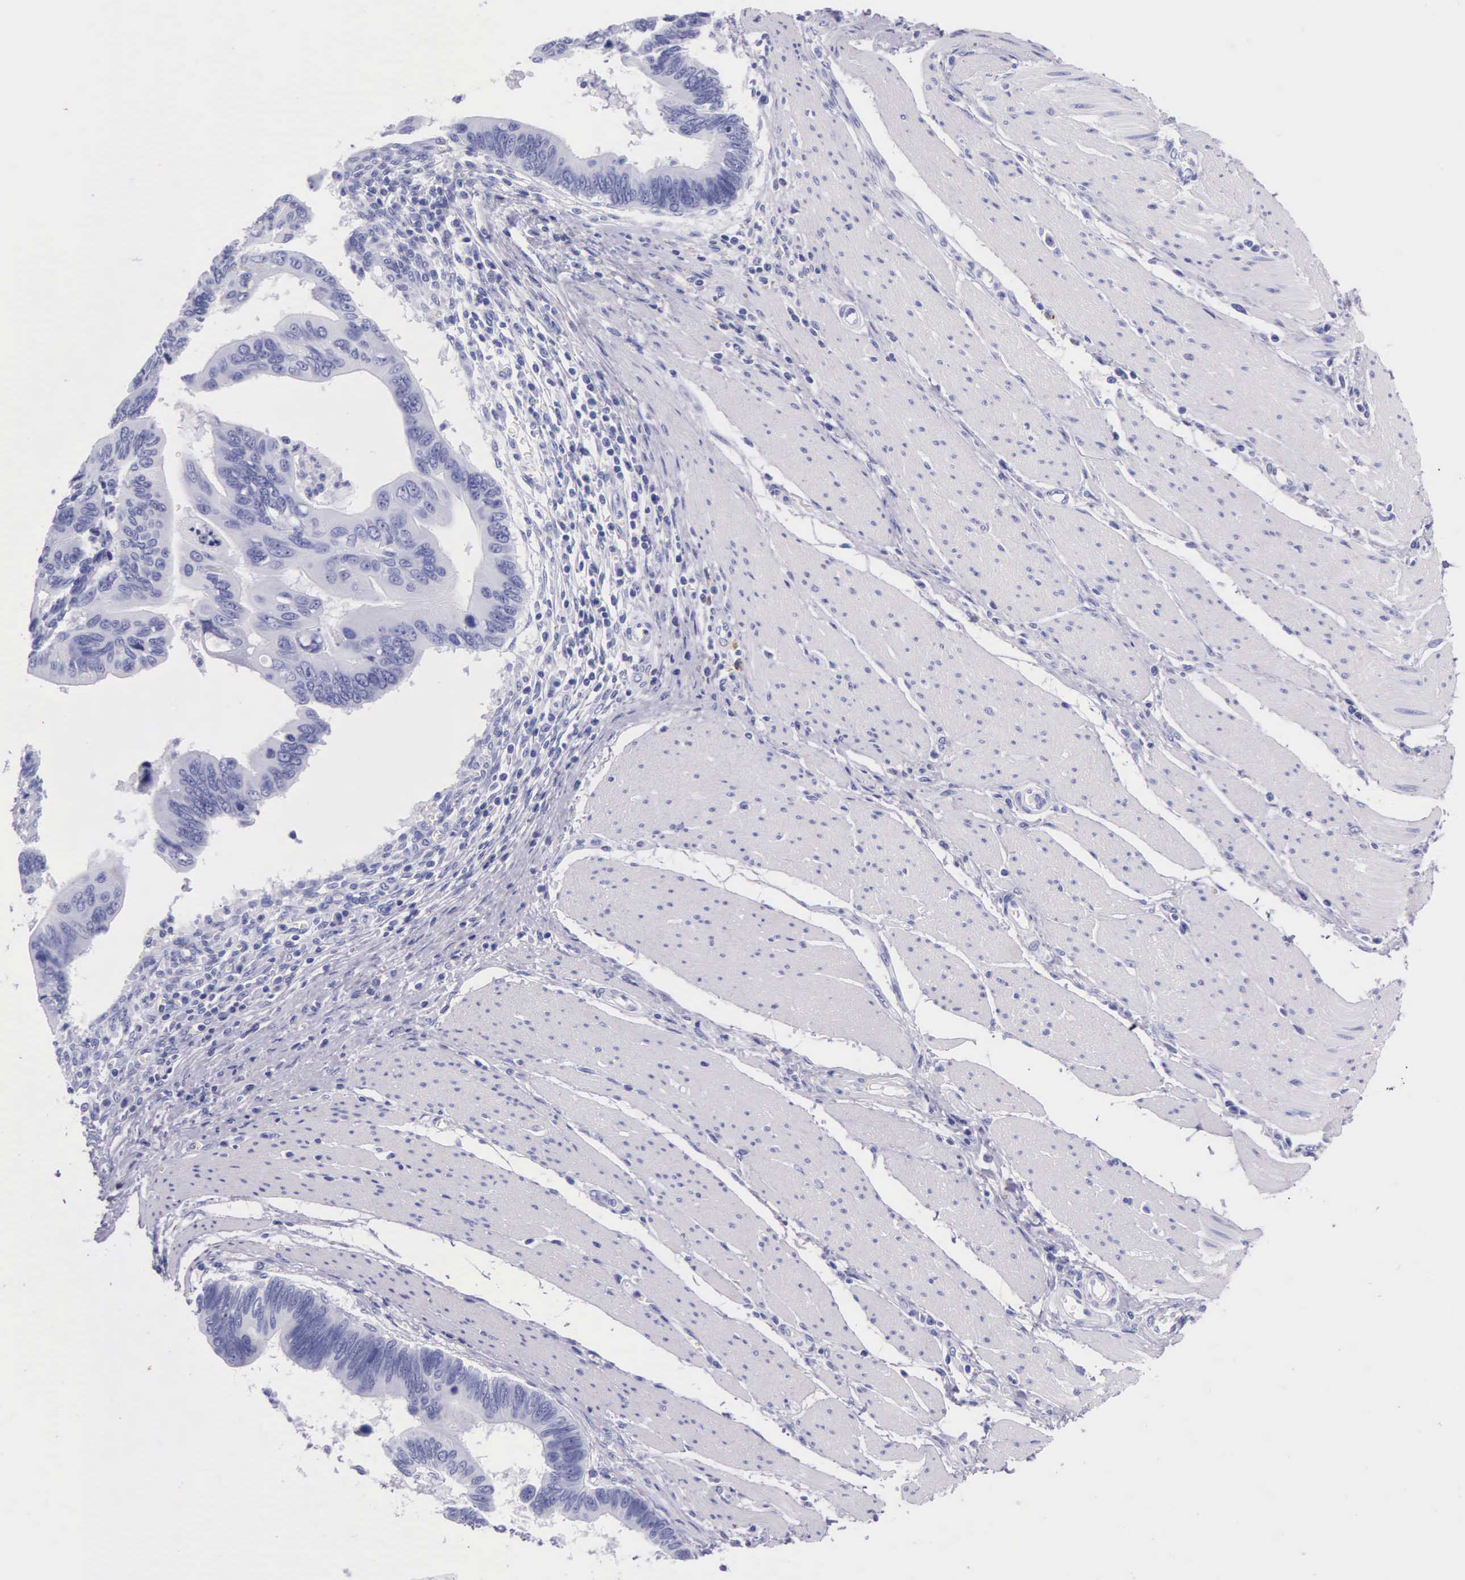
{"staining": {"intensity": "negative", "quantity": "none", "location": "none"}, "tissue": "pancreatic cancer", "cell_type": "Tumor cells", "image_type": "cancer", "snomed": [{"axis": "morphology", "description": "Adenocarcinoma, NOS"}, {"axis": "topography", "description": "Pancreas"}], "caption": "DAB (3,3'-diaminobenzidine) immunohistochemical staining of pancreatic cancer shows no significant expression in tumor cells. (Brightfield microscopy of DAB IHC at high magnification).", "gene": "KLK3", "patient": {"sex": "female", "age": 70}}